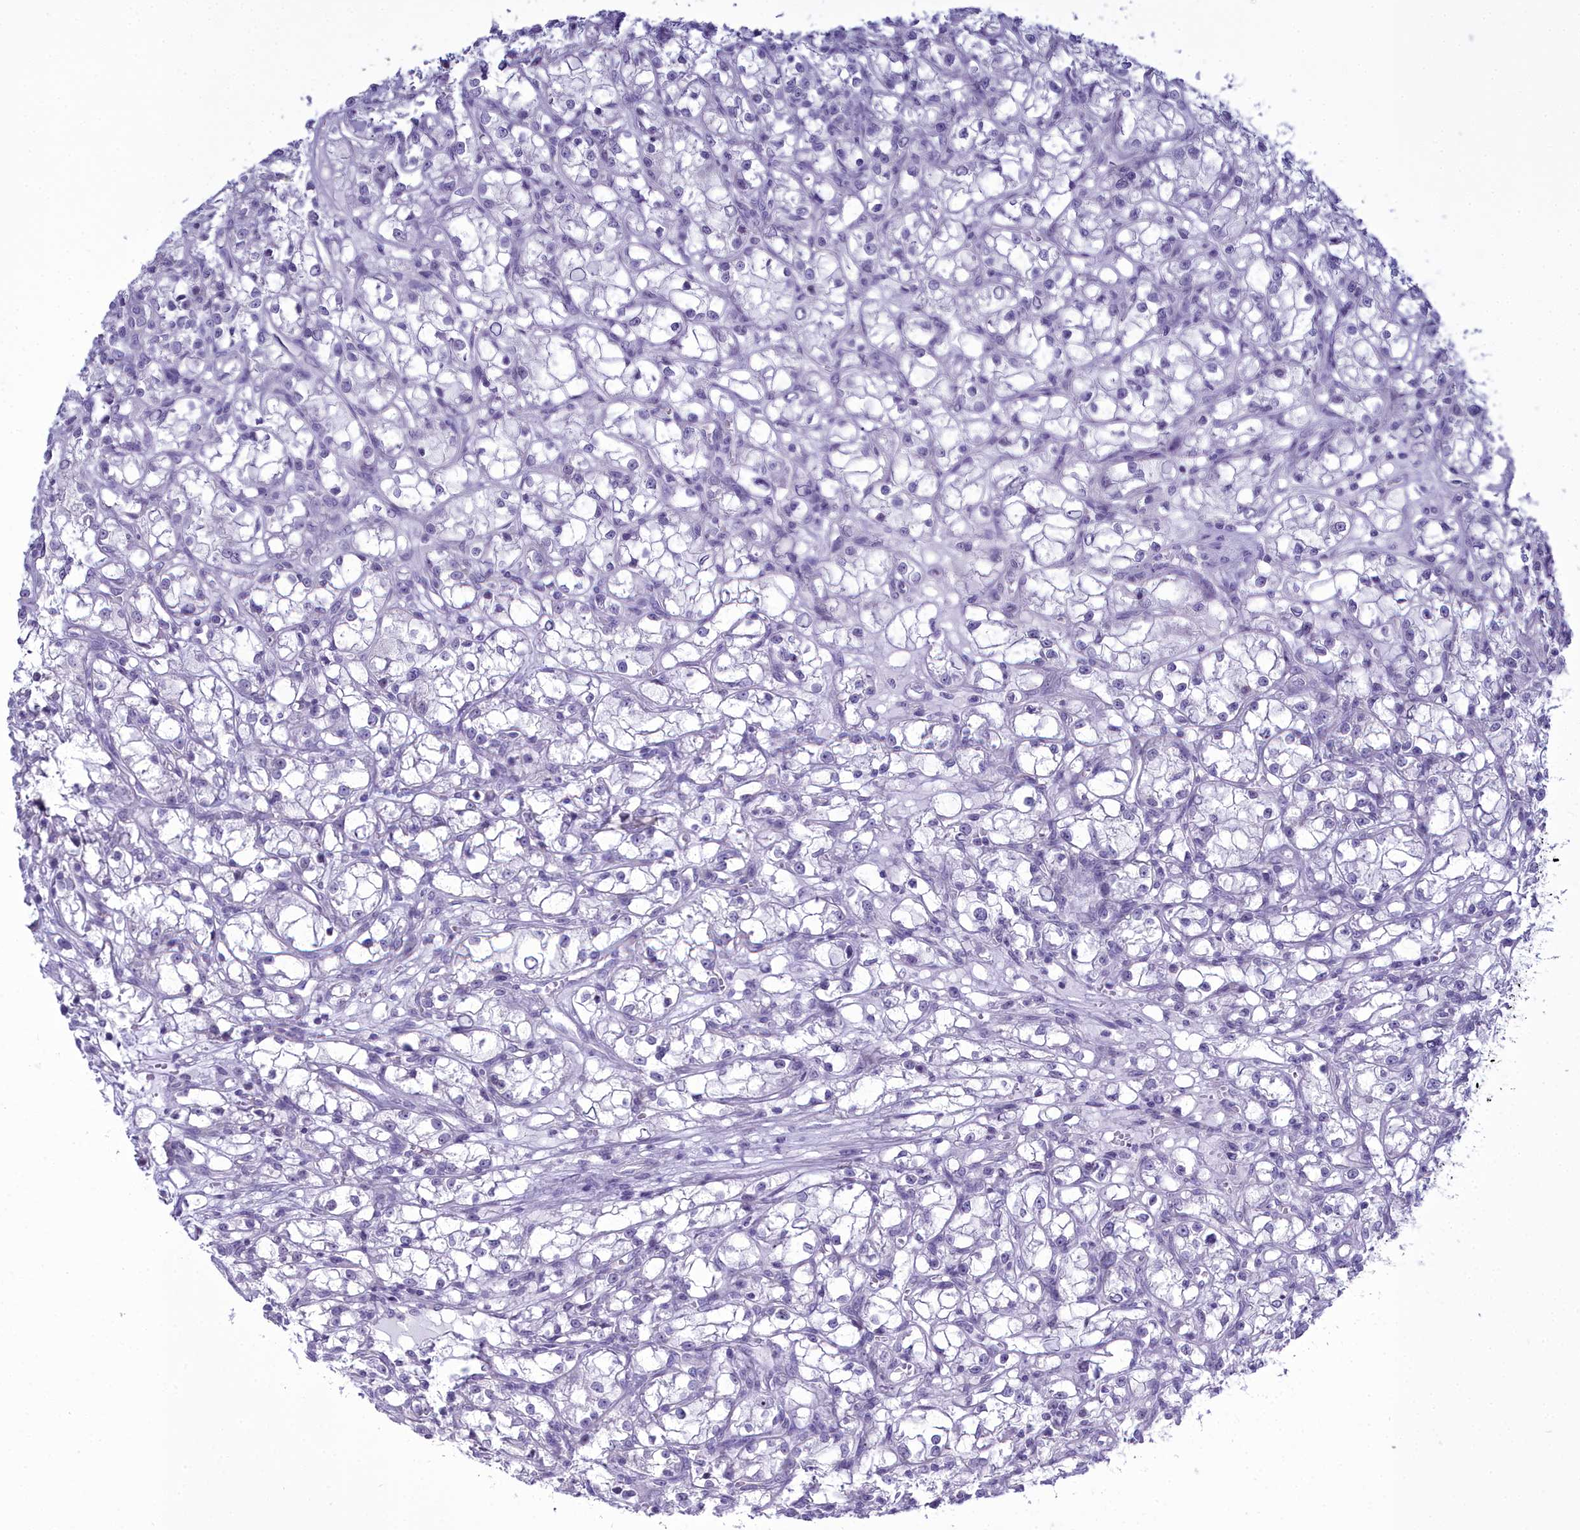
{"staining": {"intensity": "negative", "quantity": "none", "location": "none"}, "tissue": "renal cancer", "cell_type": "Tumor cells", "image_type": "cancer", "snomed": [{"axis": "morphology", "description": "Adenocarcinoma, NOS"}, {"axis": "topography", "description": "Kidney"}], "caption": "This is an immunohistochemistry (IHC) micrograph of renal adenocarcinoma. There is no staining in tumor cells.", "gene": "MAP6", "patient": {"sex": "female", "age": 59}}